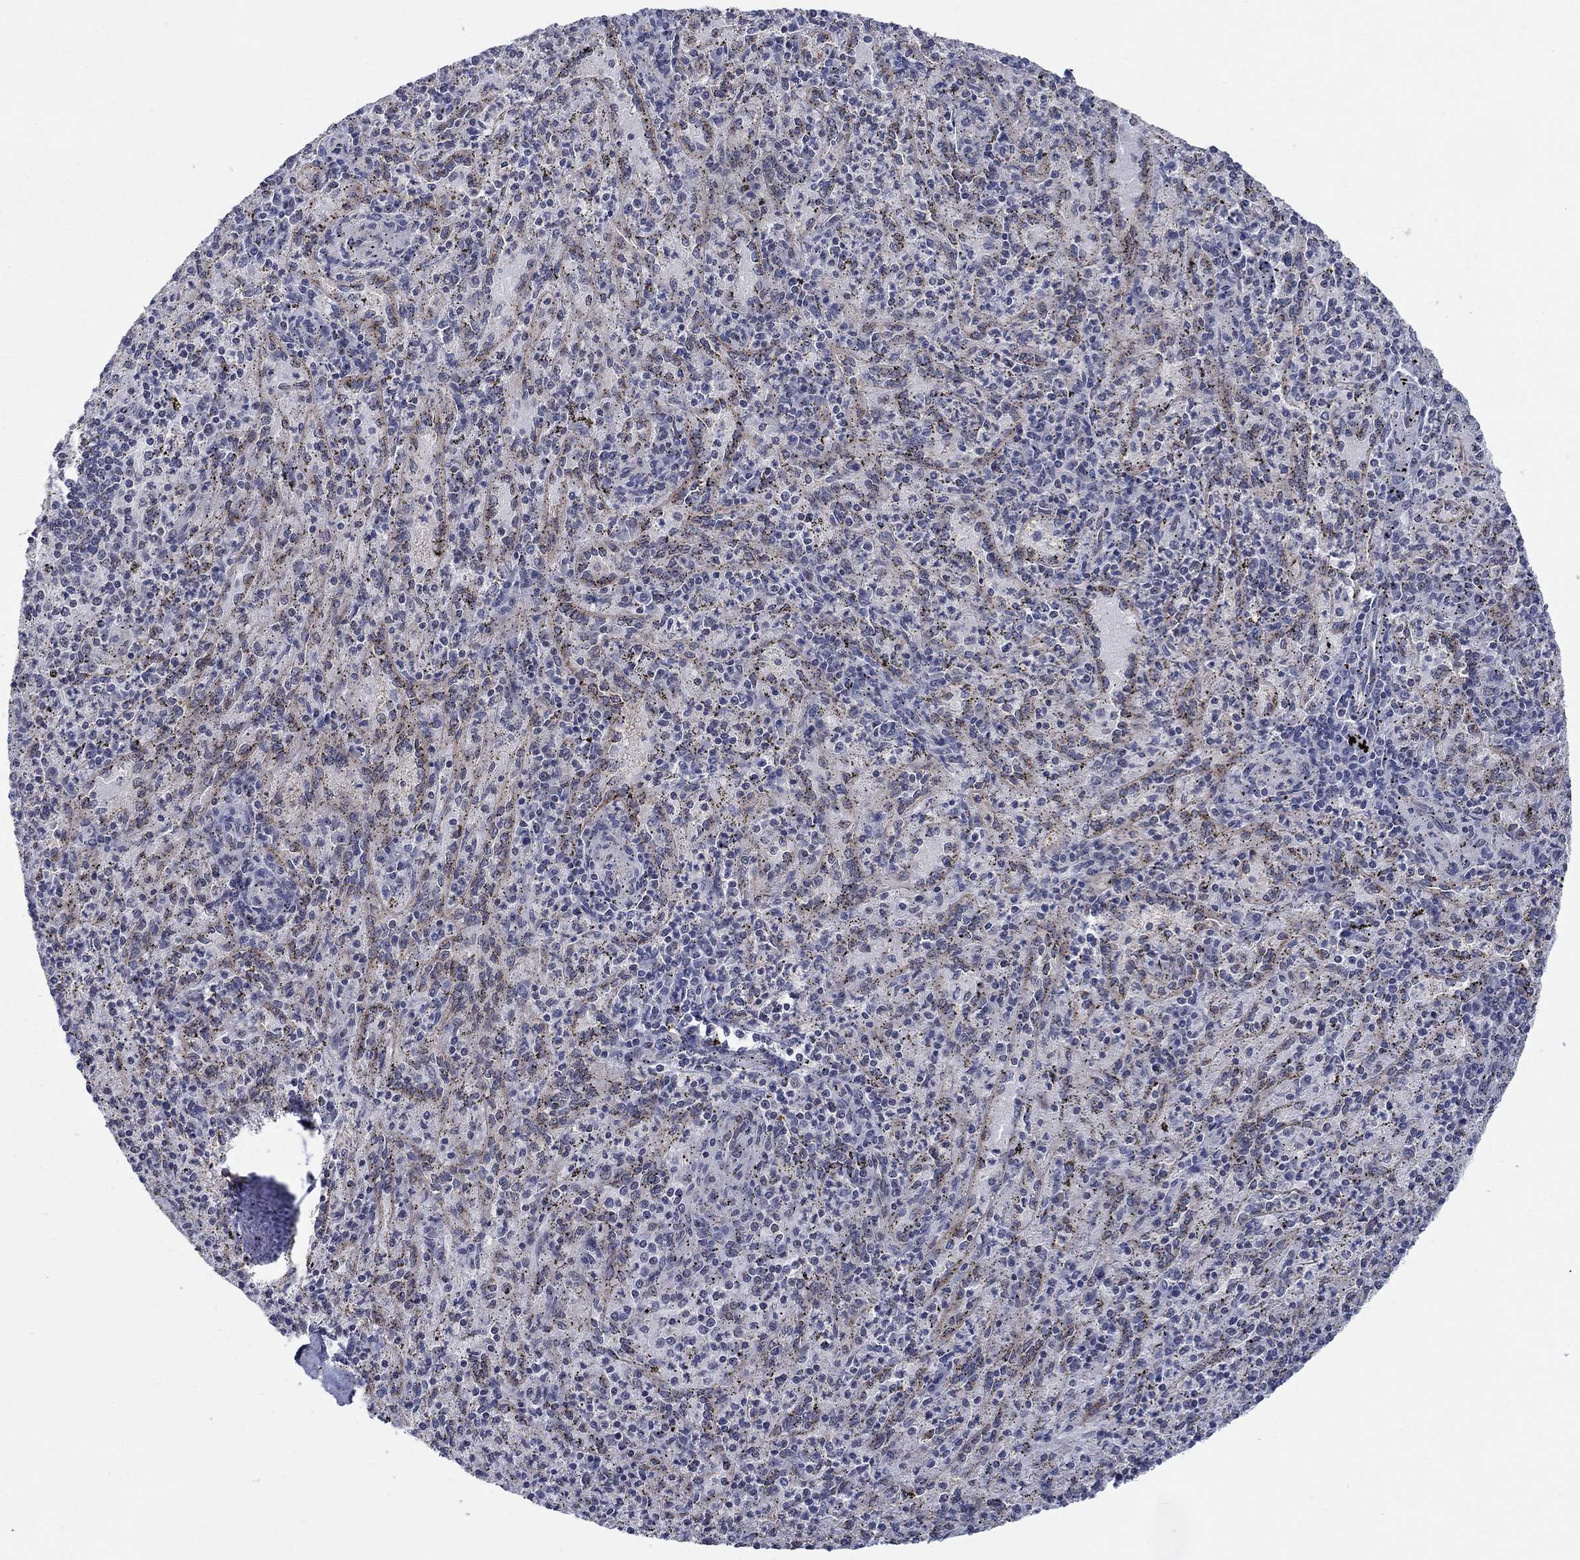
{"staining": {"intensity": "negative", "quantity": "none", "location": "none"}, "tissue": "spleen", "cell_type": "Cells in red pulp", "image_type": "normal", "snomed": [{"axis": "morphology", "description": "Normal tissue, NOS"}, {"axis": "topography", "description": "Spleen"}], "caption": "A photomicrograph of spleen stained for a protein displays no brown staining in cells in red pulp.", "gene": "SH3RF1", "patient": {"sex": "male", "age": 60}}